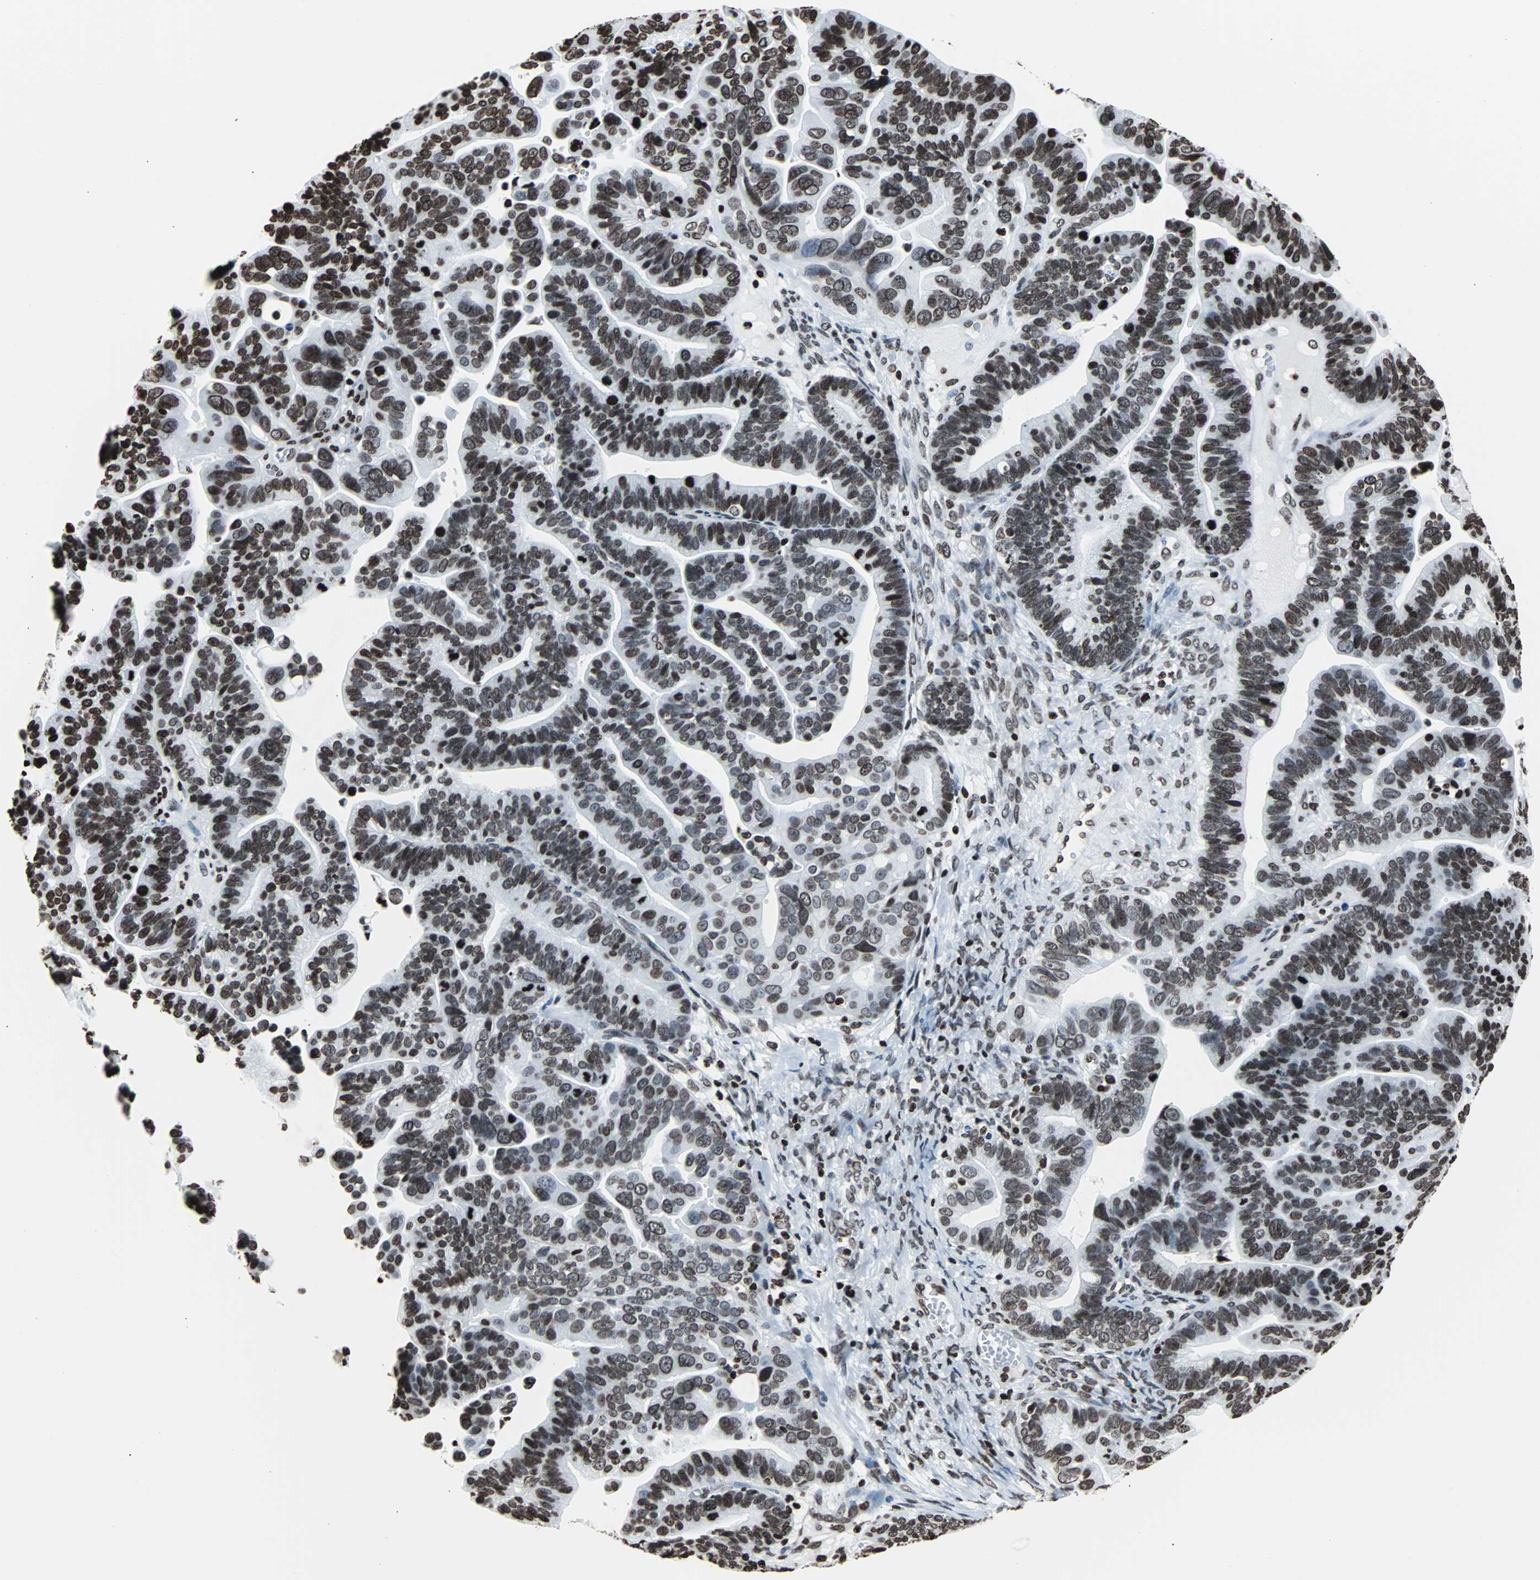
{"staining": {"intensity": "strong", "quantity": ">75%", "location": "nuclear"}, "tissue": "ovarian cancer", "cell_type": "Tumor cells", "image_type": "cancer", "snomed": [{"axis": "morphology", "description": "Cystadenocarcinoma, serous, NOS"}, {"axis": "topography", "description": "Ovary"}], "caption": "Immunohistochemical staining of human ovarian cancer (serous cystadenocarcinoma) displays high levels of strong nuclear positivity in approximately >75% of tumor cells. The staining is performed using DAB (3,3'-diaminobenzidine) brown chromogen to label protein expression. The nuclei are counter-stained blue using hematoxylin.", "gene": "H2BC18", "patient": {"sex": "female", "age": 56}}